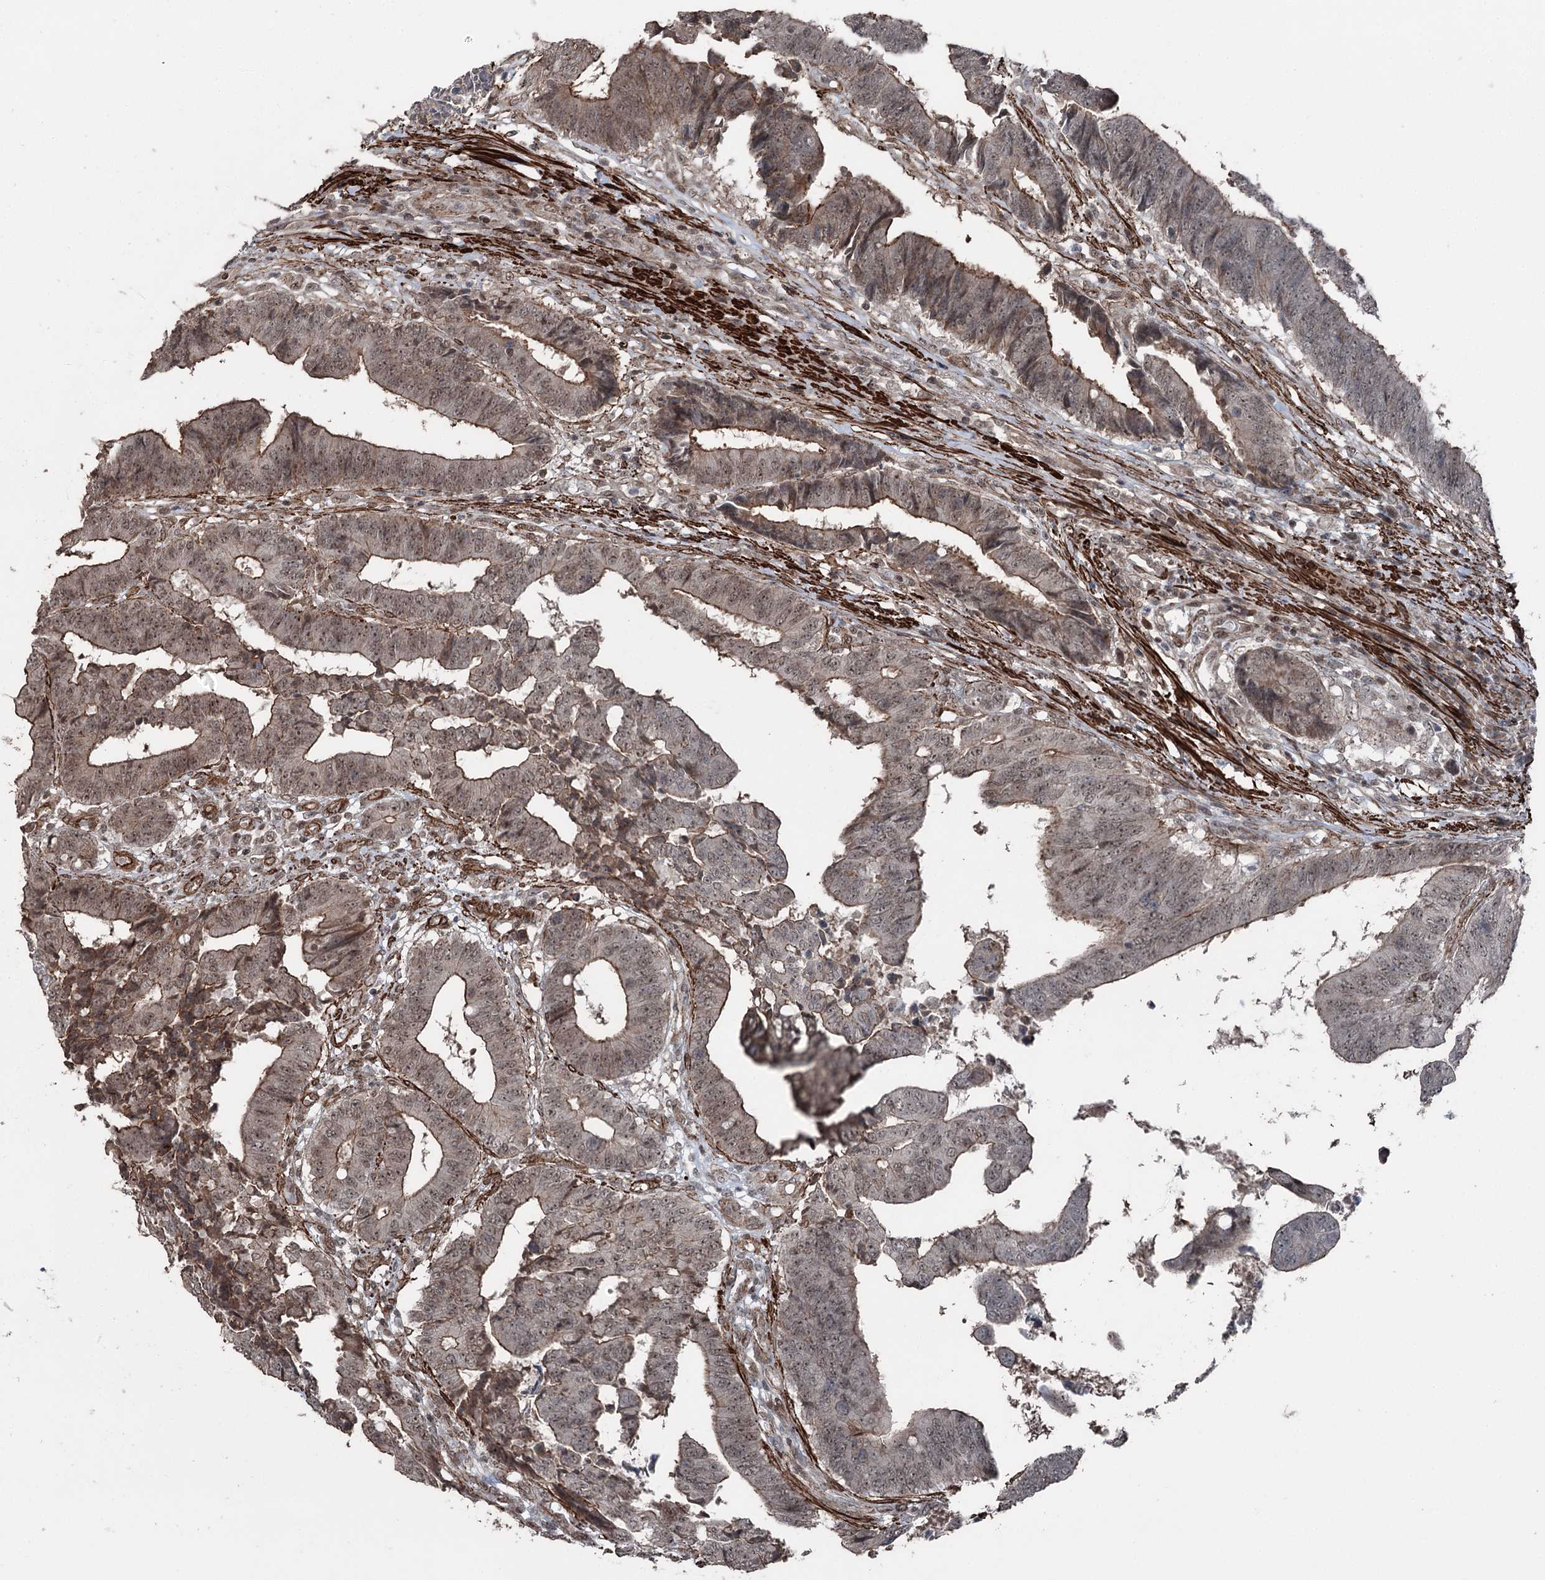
{"staining": {"intensity": "moderate", "quantity": ">75%", "location": "cytoplasmic/membranous,nuclear"}, "tissue": "colorectal cancer", "cell_type": "Tumor cells", "image_type": "cancer", "snomed": [{"axis": "morphology", "description": "Adenocarcinoma, NOS"}, {"axis": "topography", "description": "Rectum"}], "caption": "The immunohistochemical stain labels moderate cytoplasmic/membranous and nuclear staining in tumor cells of colorectal cancer tissue. (IHC, brightfield microscopy, high magnification).", "gene": "CCDC82", "patient": {"sex": "male", "age": 84}}